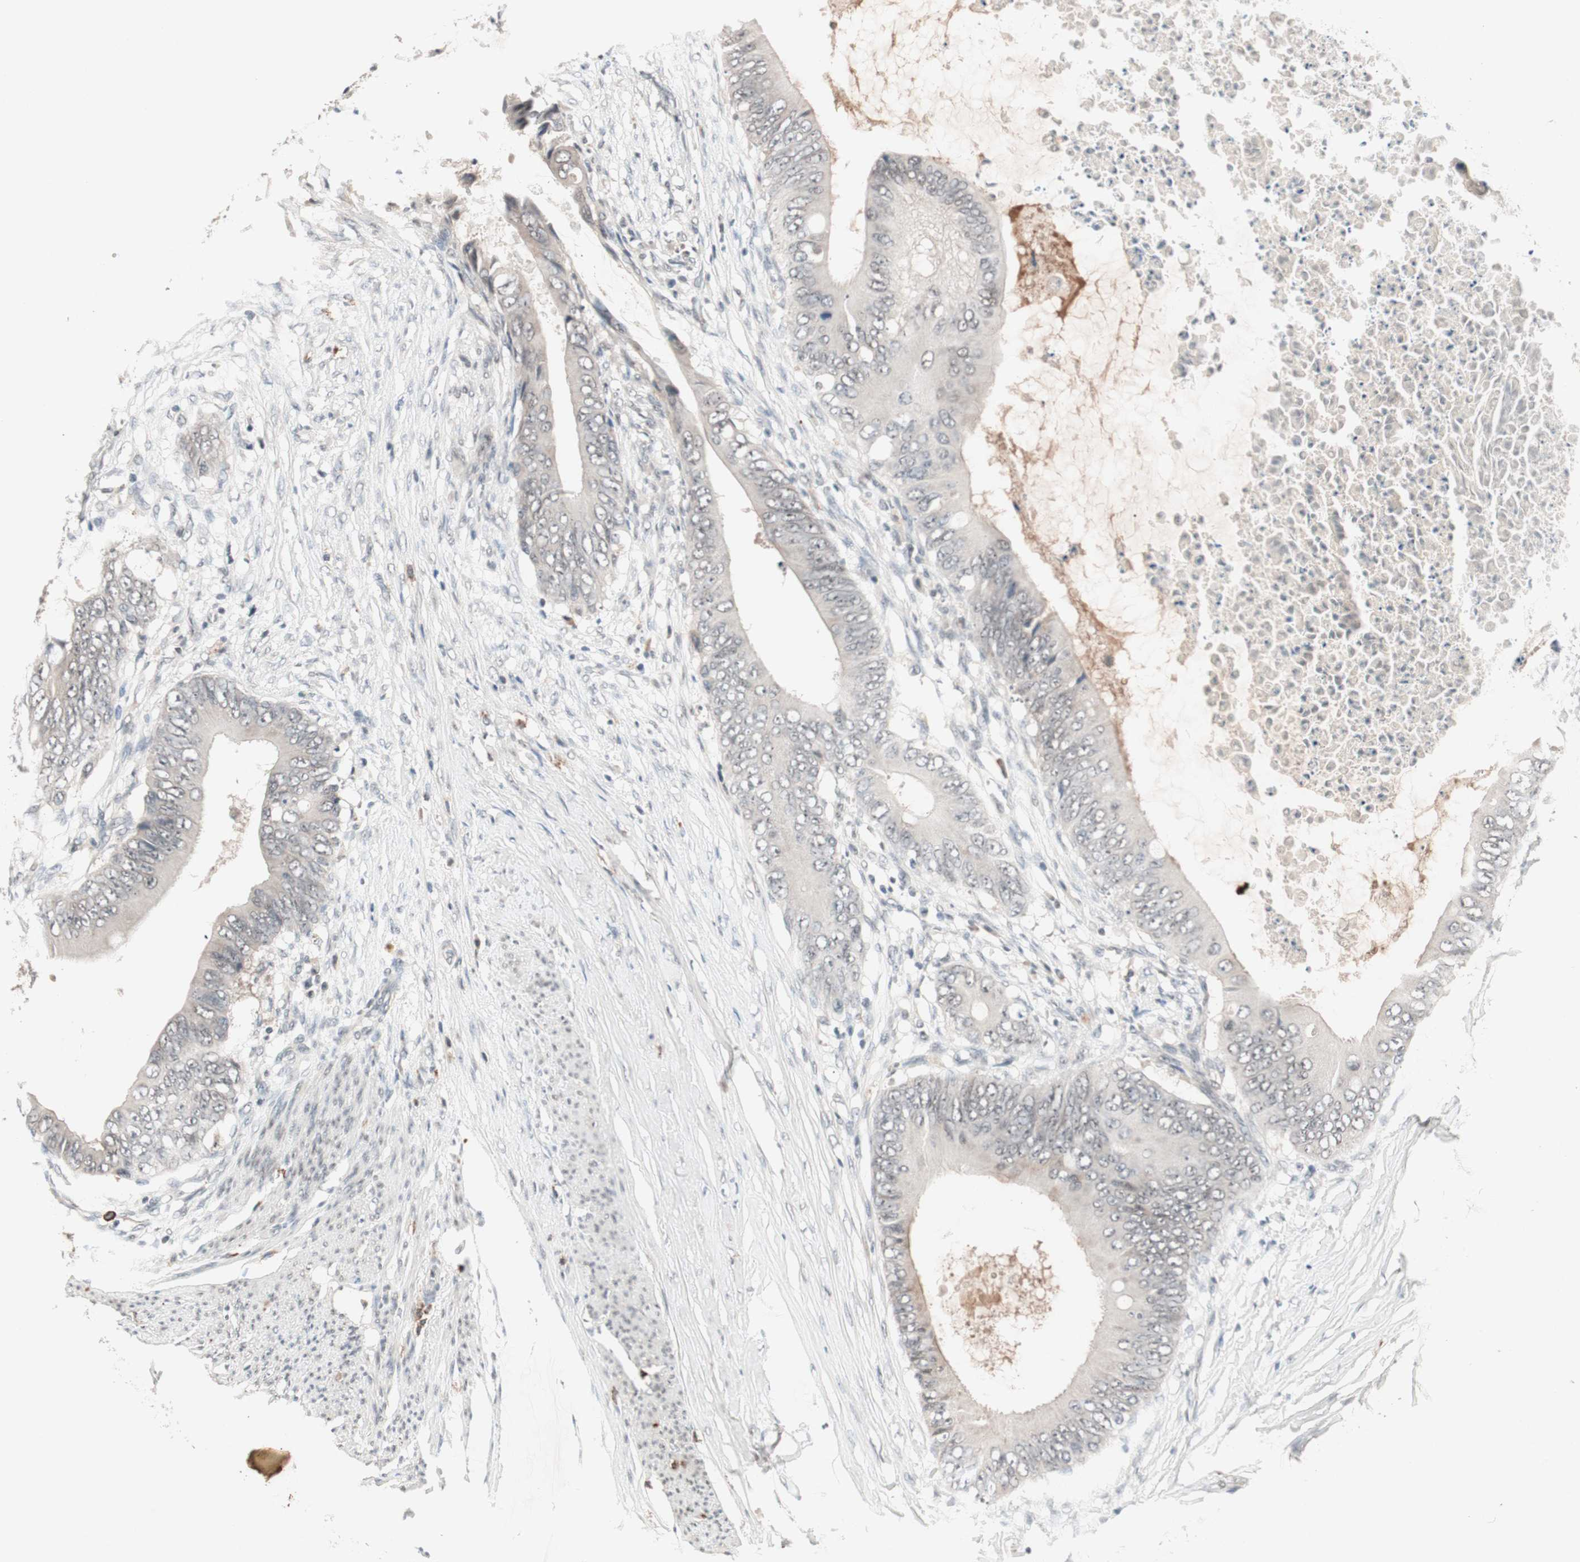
{"staining": {"intensity": "negative", "quantity": "none", "location": "none"}, "tissue": "colorectal cancer", "cell_type": "Tumor cells", "image_type": "cancer", "snomed": [{"axis": "morphology", "description": "Normal tissue, NOS"}, {"axis": "morphology", "description": "Adenocarcinoma, NOS"}, {"axis": "topography", "description": "Rectum"}, {"axis": "topography", "description": "Peripheral nerve tissue"}], "caption": "High power microscopy image of an IHC photomicrograph of colorectal cancer (adenocarcinoma), revealing no significant staining in tumor cells.", "gene": "NFRKB", "patient": {"sex": "female", "age": 77}}